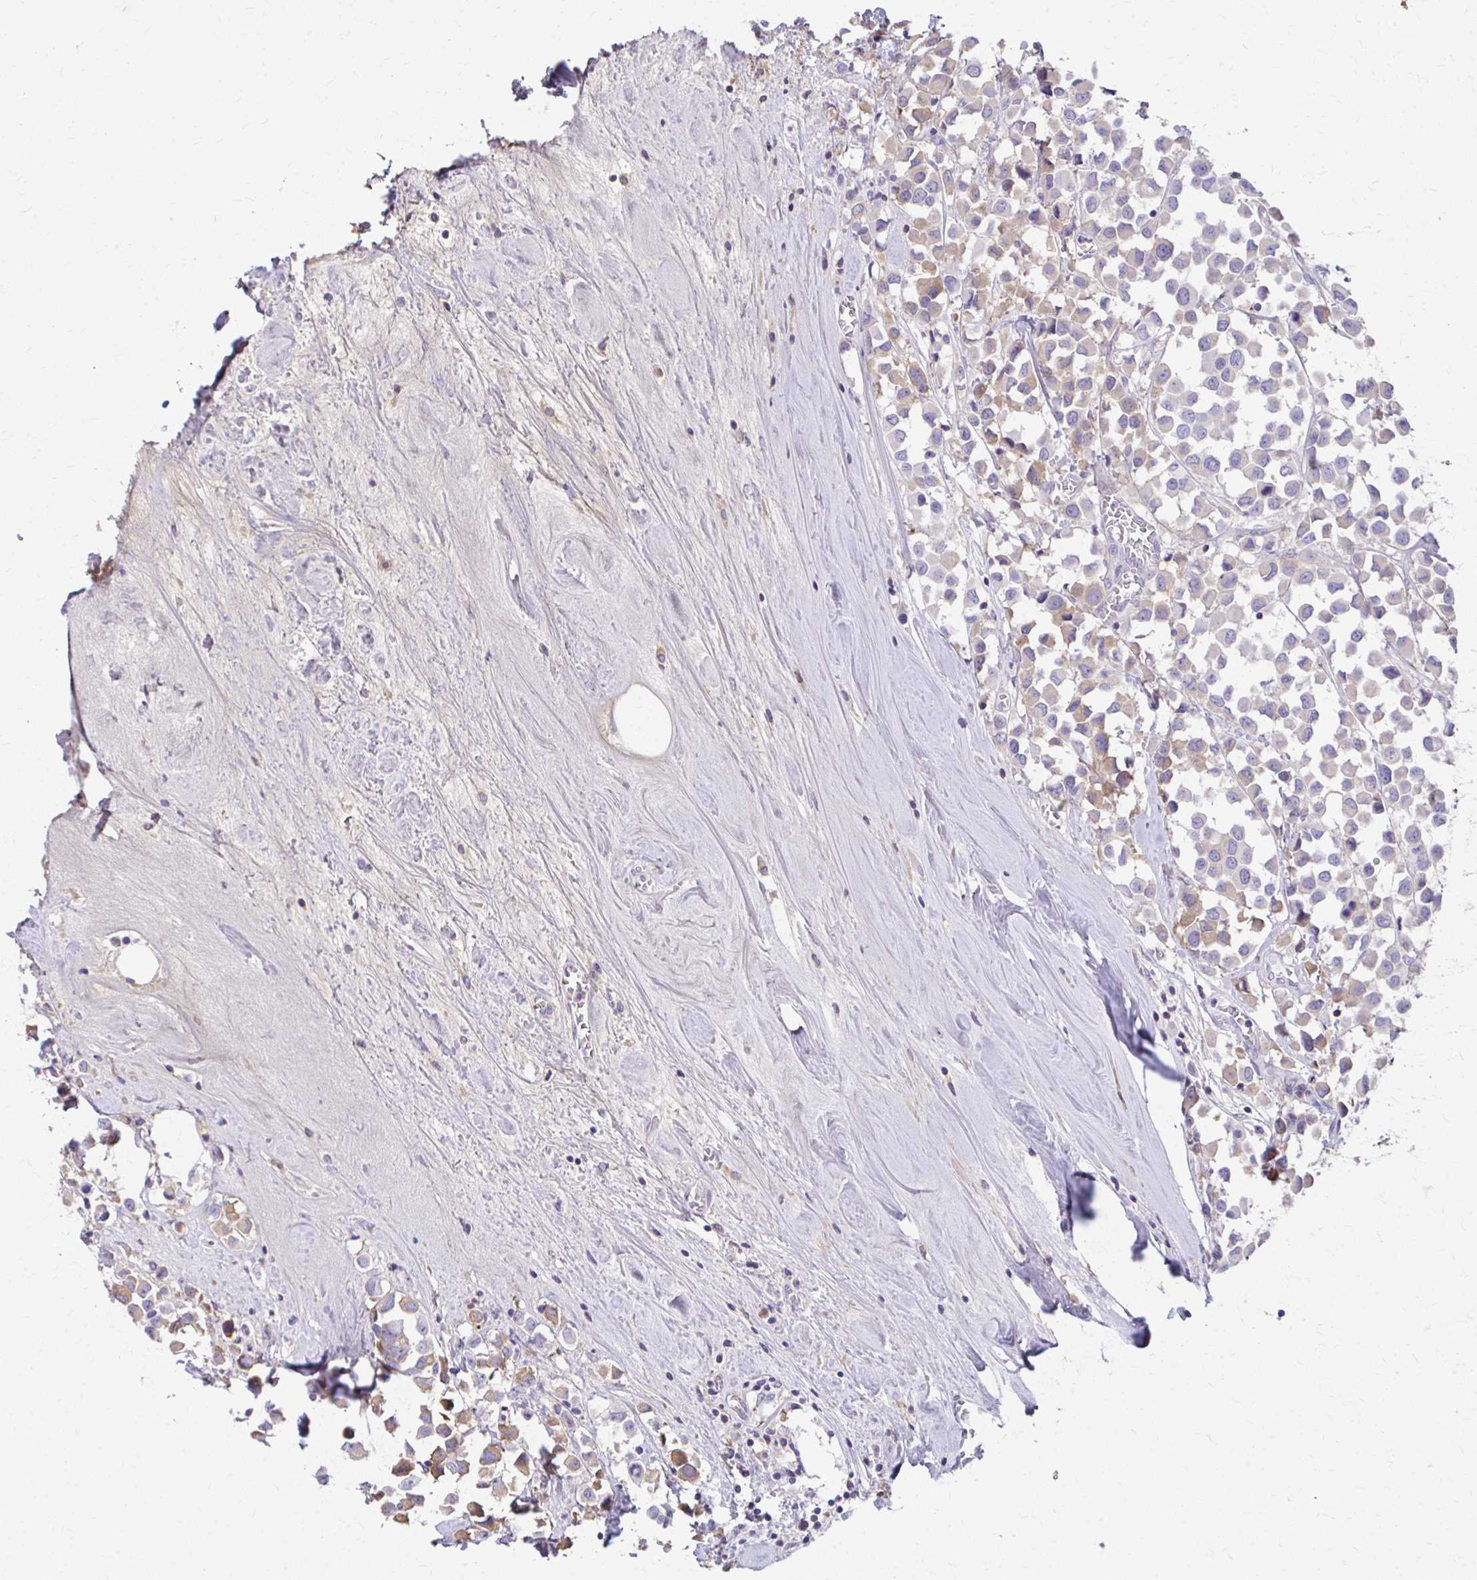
{"staining": {"intensity": "weak", "quantity": "<25%", "location": "cytoplasmic/membranous"}, "tissue": "breast cancer", "cell_type": "Tumor cells", "image_type": "cancer", "snomed": [{"axis": "morphology", "description": "Duct carcinoma"}, {"axis": "topography", "description": "Breast"}], "caption": "High magnification brightfield microscopy of breast cancer (invasive ductal carcinoma) stained with DAB (brown) and counterstained with hematoxylin (blue): tumor cells show no significant positivity. (DAB (3,3'-diaminobenzidine) immunohistochemistry with hematoxylin counter stain).", "gene": "CFH", "patient": {"sex": "female", "age": 61}}